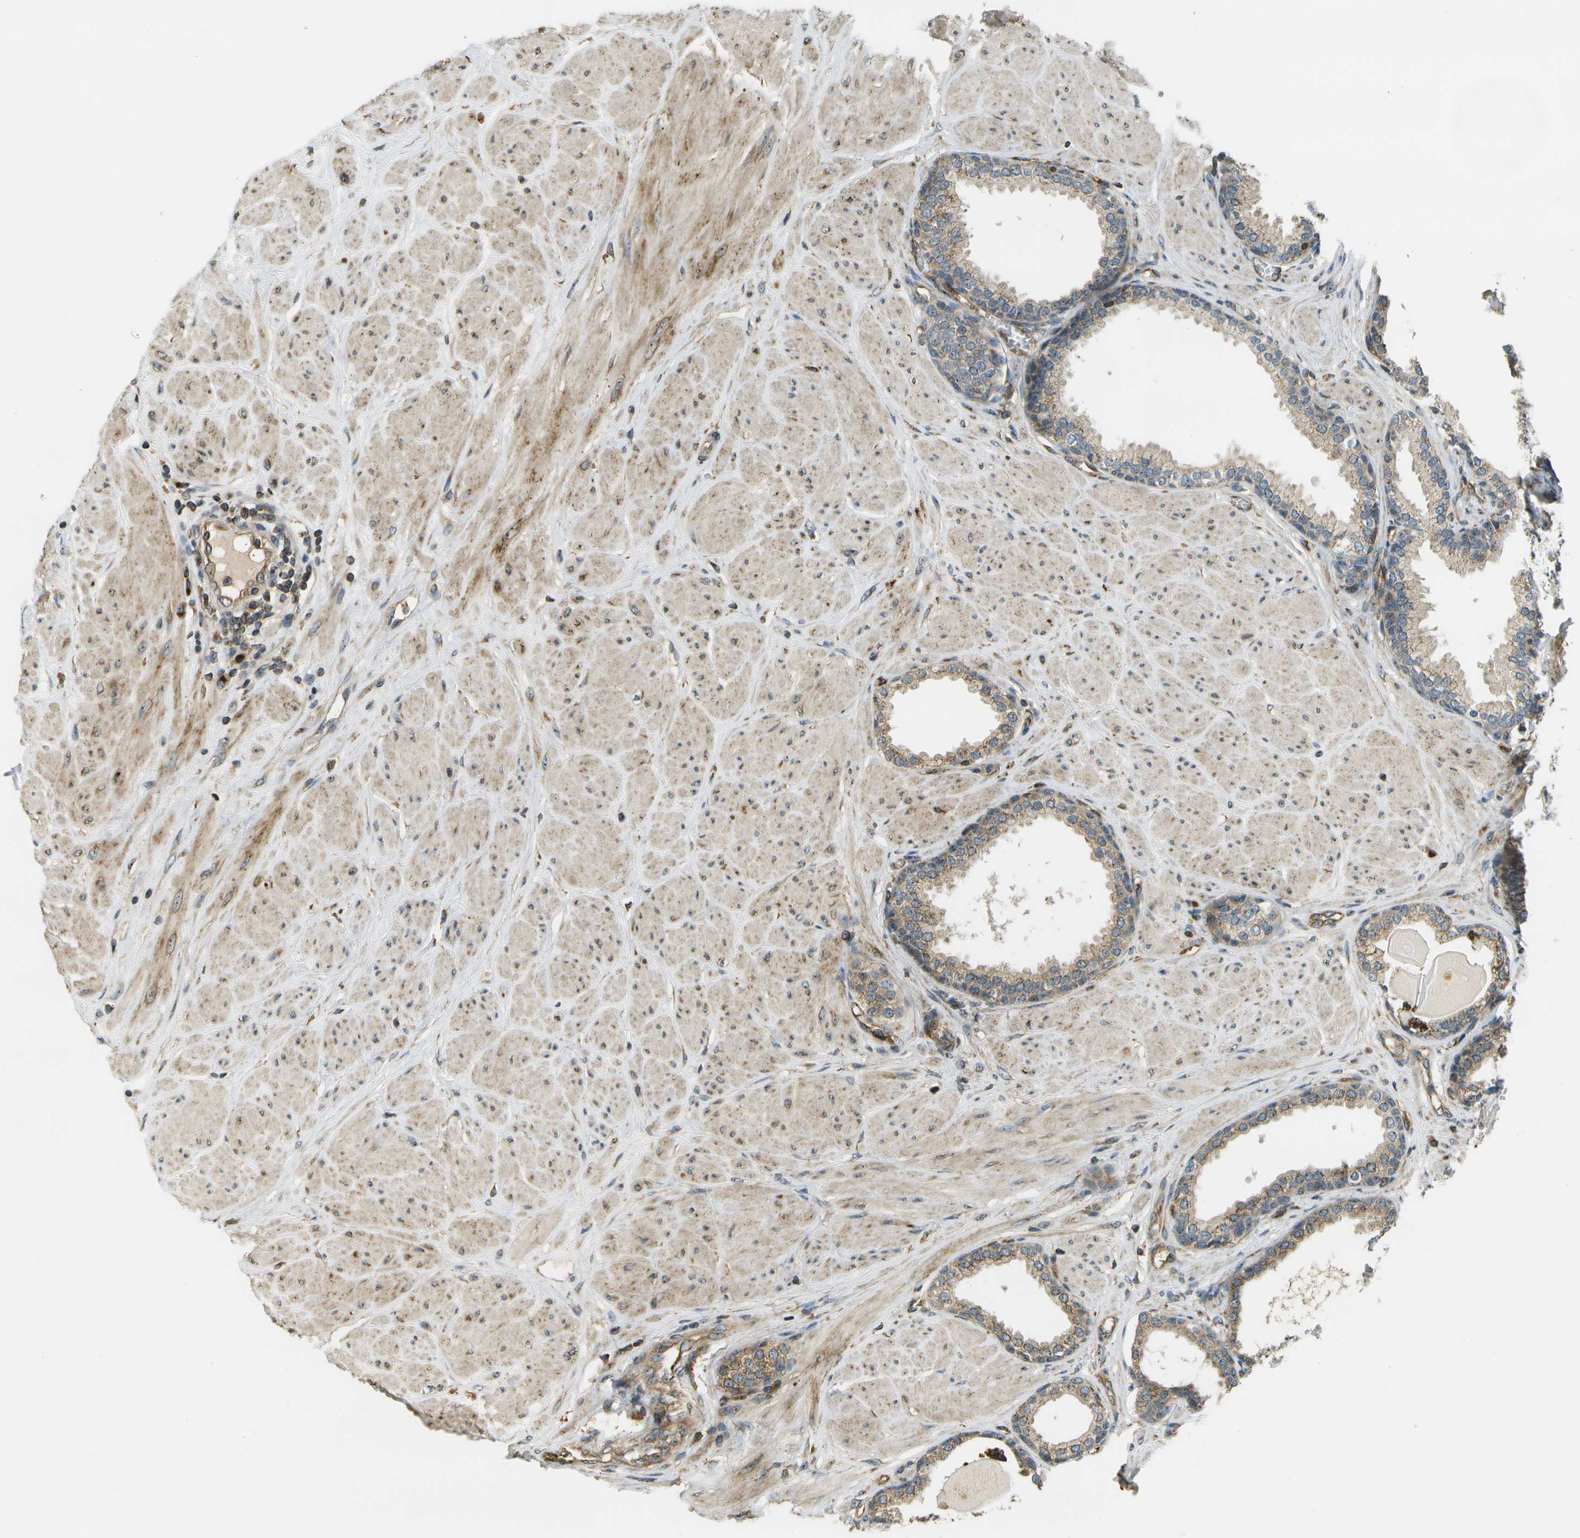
{"staining": {"intensity": "moderate", "quantity": ">75%", "location": "cytoplasmic/membranous,nuclear"}, "tissue": "prostate", "cell_type": "Glandular cells", "image_type": "normal", "snomed": [{"axis": "morphology", "description": "Normal tissue, NOS"}, {"axis": "topography", "description": "Prostate"}], "caption": "Immunohistochemical staining of normal human prostate displays medium levels of moderate cytoplasmic/membranous,nuclear staining in approximately >75% of glandular cells.", "gene": "LRP12", "patient": {"sex": "male", "age": 51}}